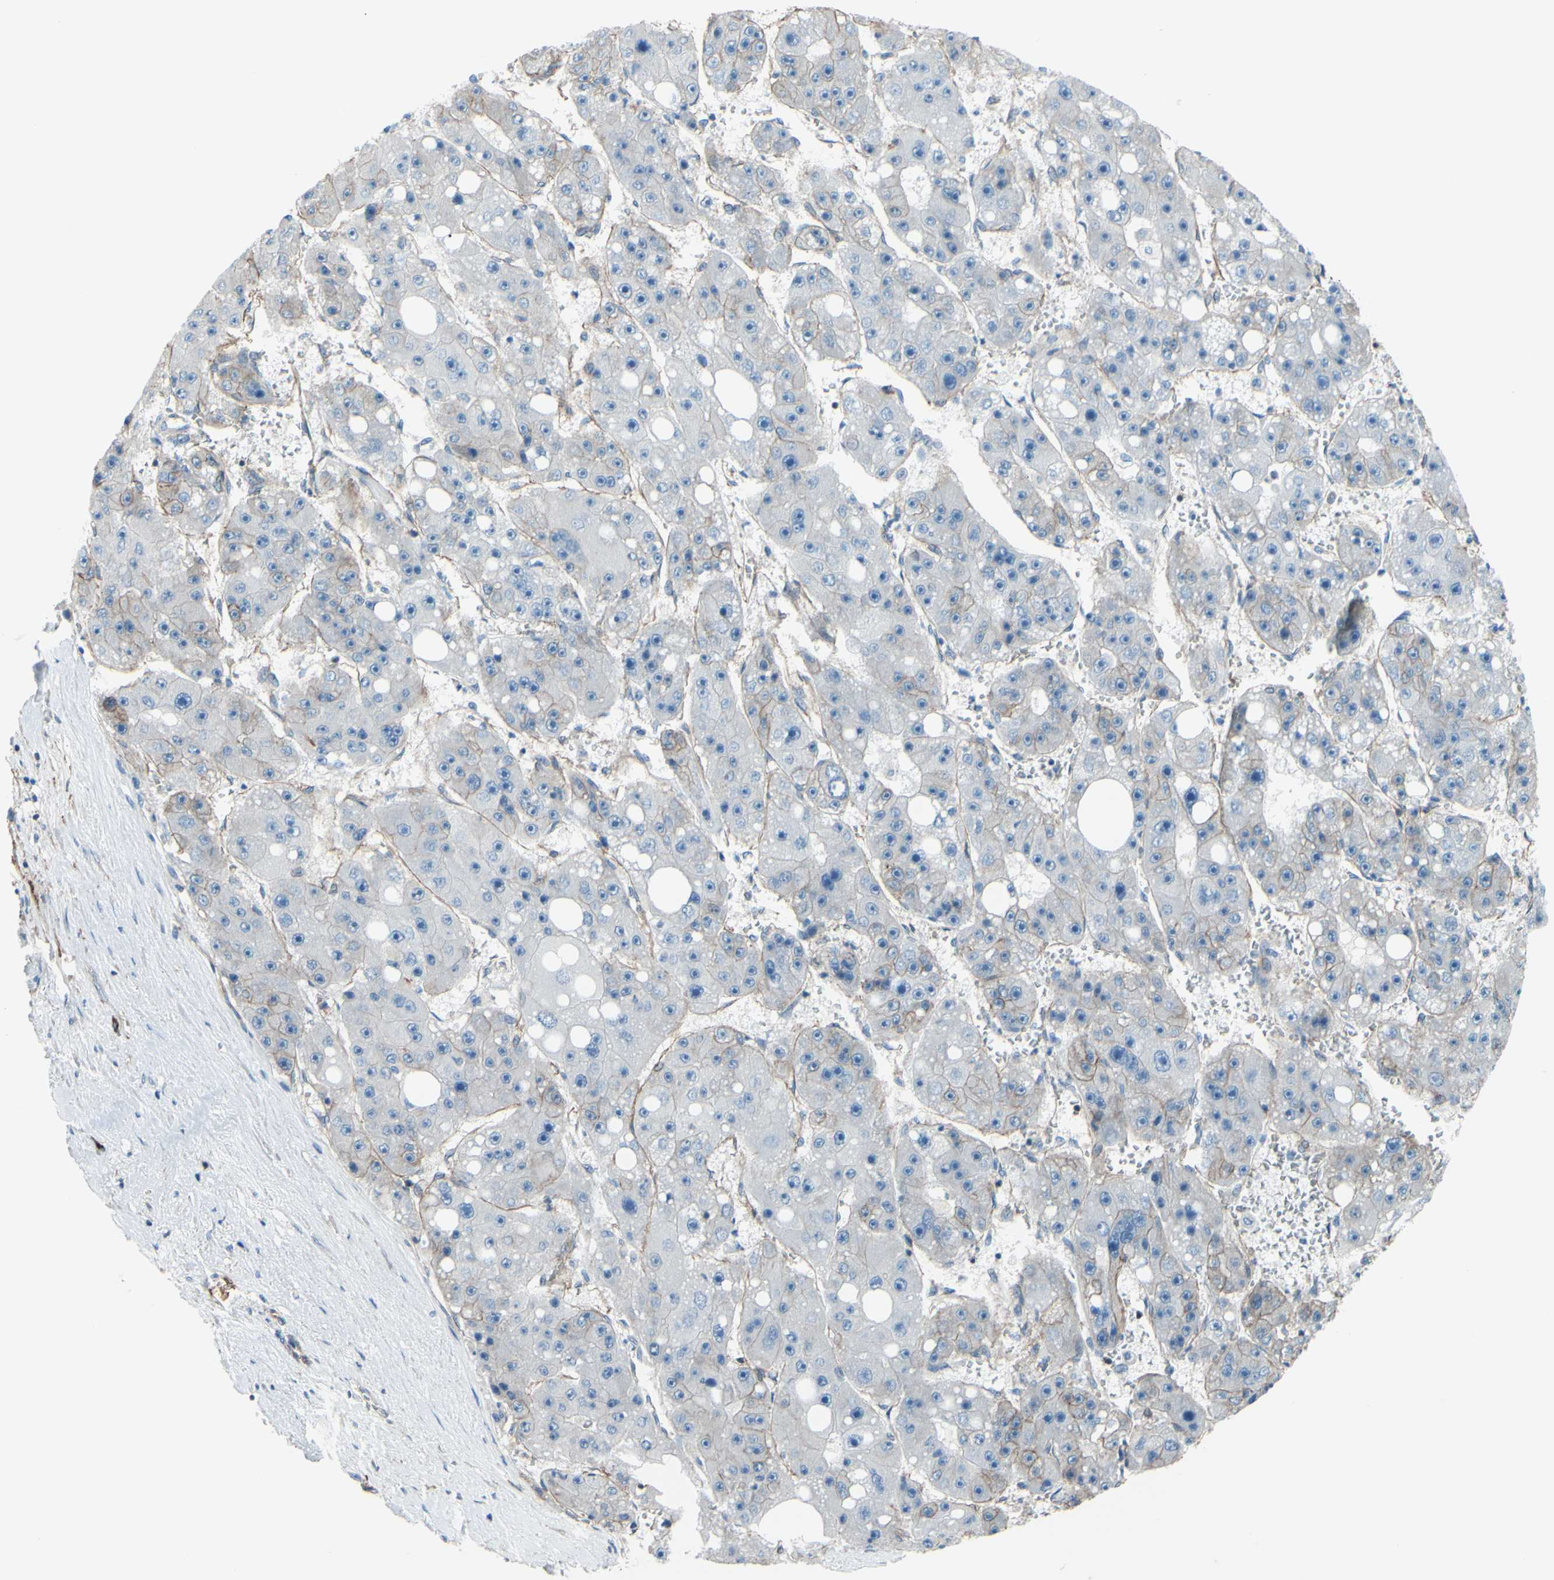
{"staining": {"intensity": "negative", "quantity": "none", "location": "none"}, "tissue": "liver cancer", "cell_type": "Tumor cells", "image_type": "cancer", "snomed": [{"axis": "morphology", "description": "Carcinoma, Hepatocellular, NOS"}, {"axis": "topography", "description": "Liver"}], "caption": "IHC of human liver cancer reveals no positivity in tumor cells.", "gene": "ADD1", "patient": {"sex": "female", "age": 61}}